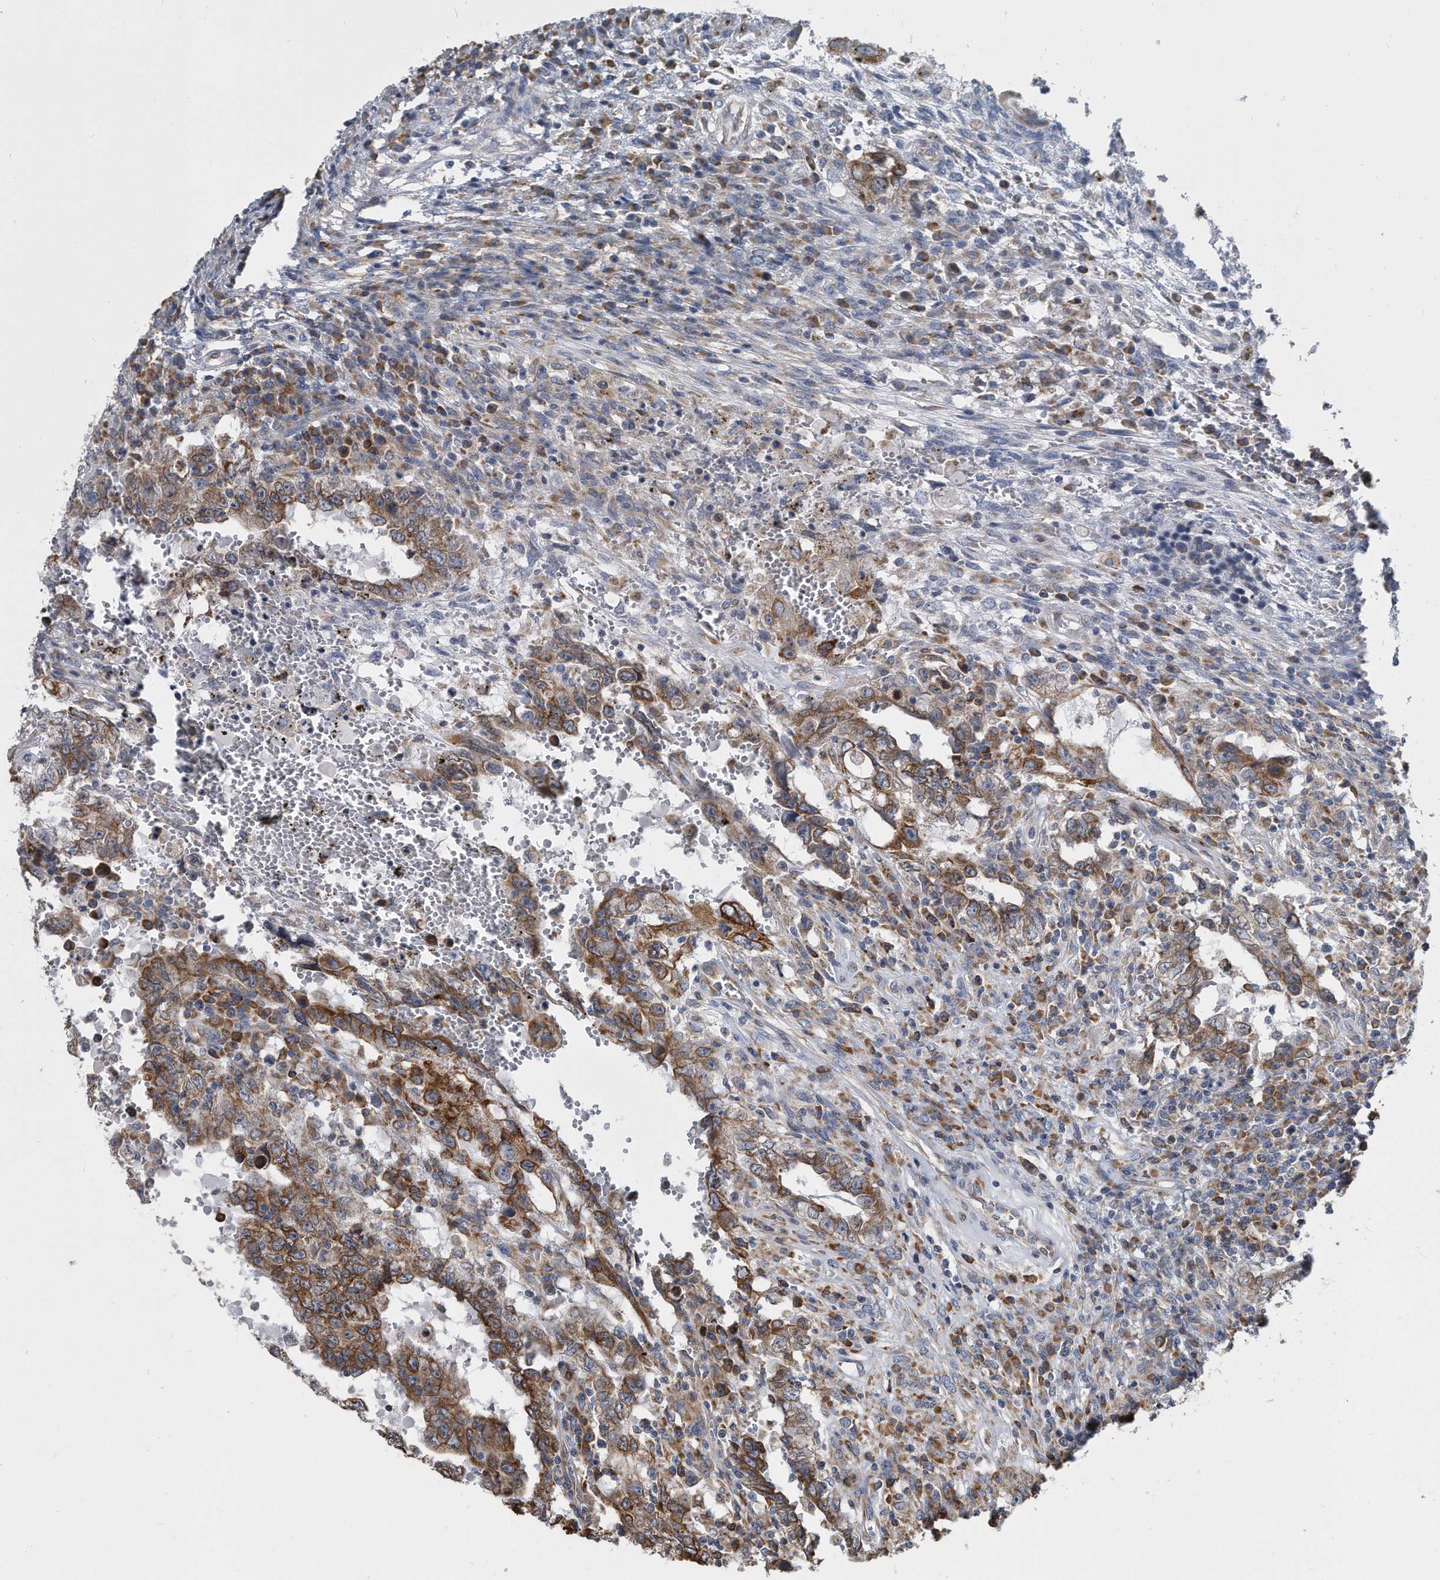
{"staining": {"intensity": "strong", "quantity": "25%-75%", "location": "cytoplasmic/membranous"}, "tissue": "testis cancer", "cell_type": "Tumor cells", "image_type": "cancer", "snomed": [{"axis": "morphology", "description": "Carcinoma, Embryonal, NOS"}, {"axis": "topography", "description": "Testis"}], "caption": "Immunohistochemistry (IHC) (DAB) staining of testis cancer (embryonal carcinoma) reveals strong cytoplasmic/membranous protein positivity in approximately 25%-75% of tumor cells. Nuclei are stained in blue.", "gene": "CCDC47", "patient": {"sex": "male", "age": 26}}